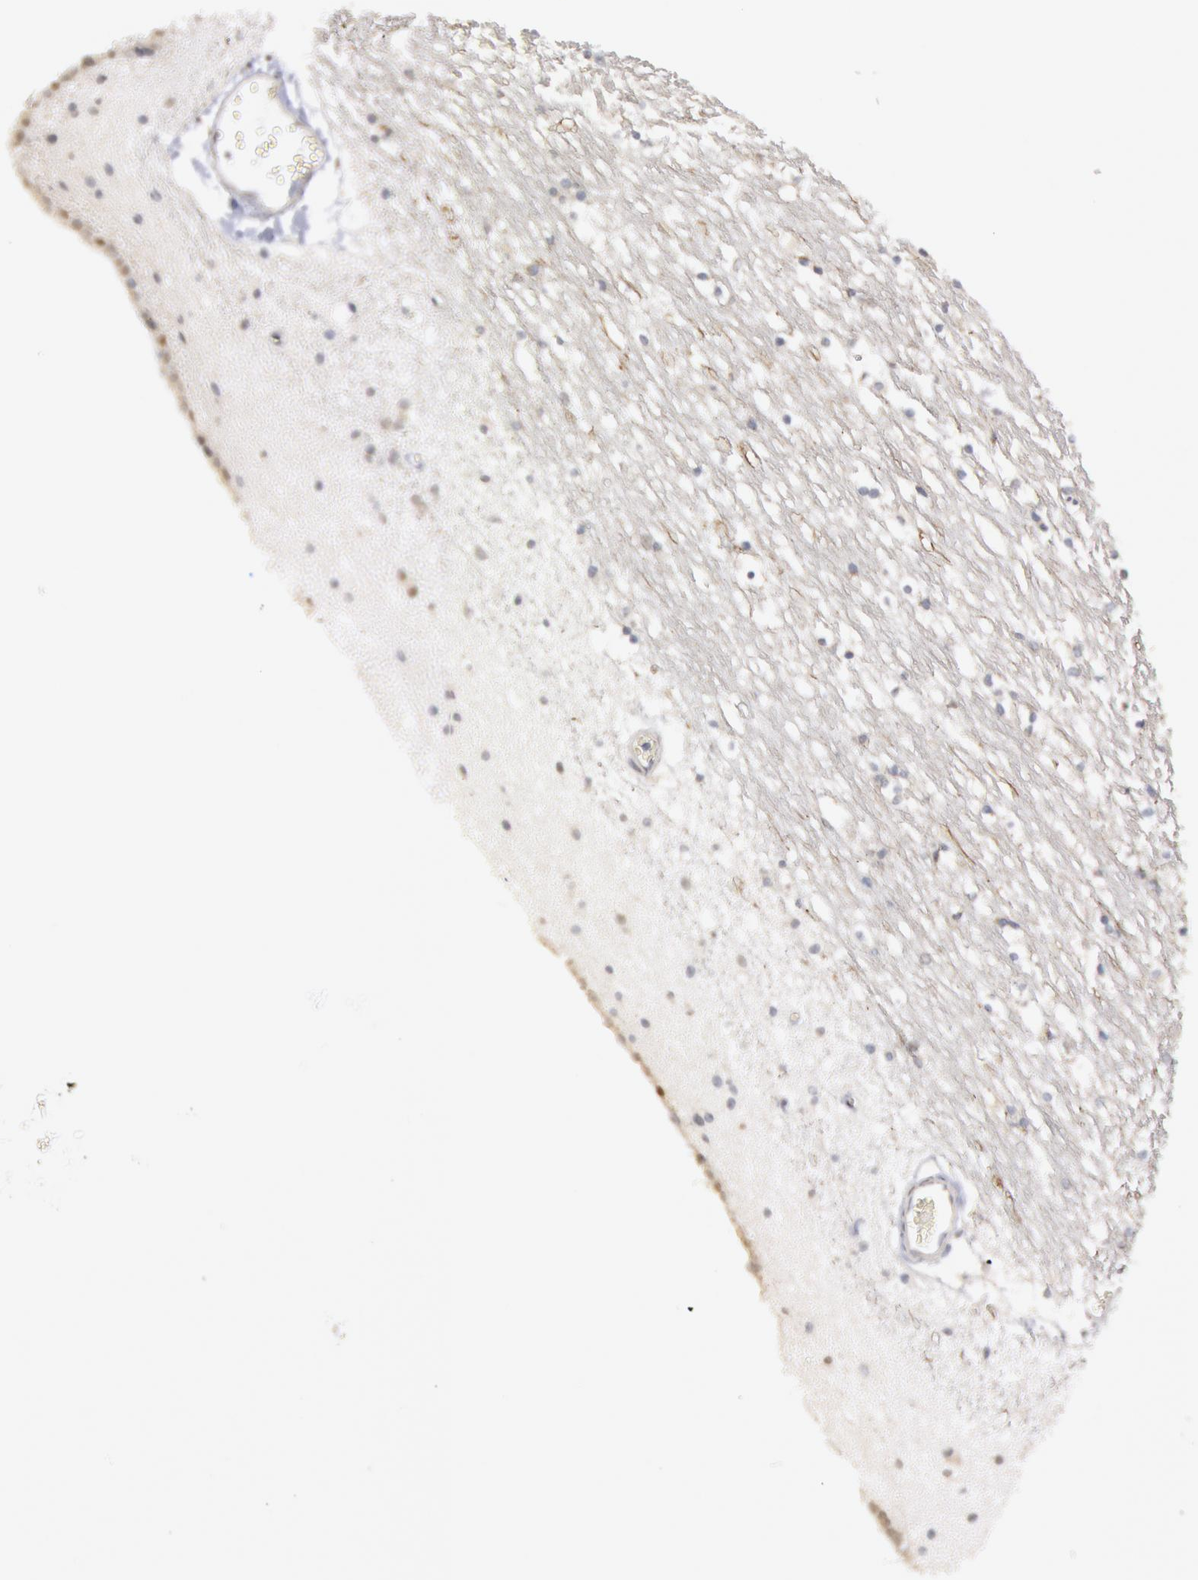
{"staining": {"intensity": "negative", "quantity": "none", "location": "none"}, "tissue": "caudate", "cell_type": "Glial cells", "image_type": "normal", "snomed": [{"axis": "morphology", "description": "Normal tissue, NOS"}, {"axis": "topography", "description": "Lateral ventricle wall"}], "caption": "There is no significant positivity in glial cells of caudate. The staining is performed using DAB (3,3'-diaminobenzidine) brown chromogen with nuclei counter-stained in using hematoxylin.", "gene": "WDHD1", "patient": {"sex": "male", "age": 45}}